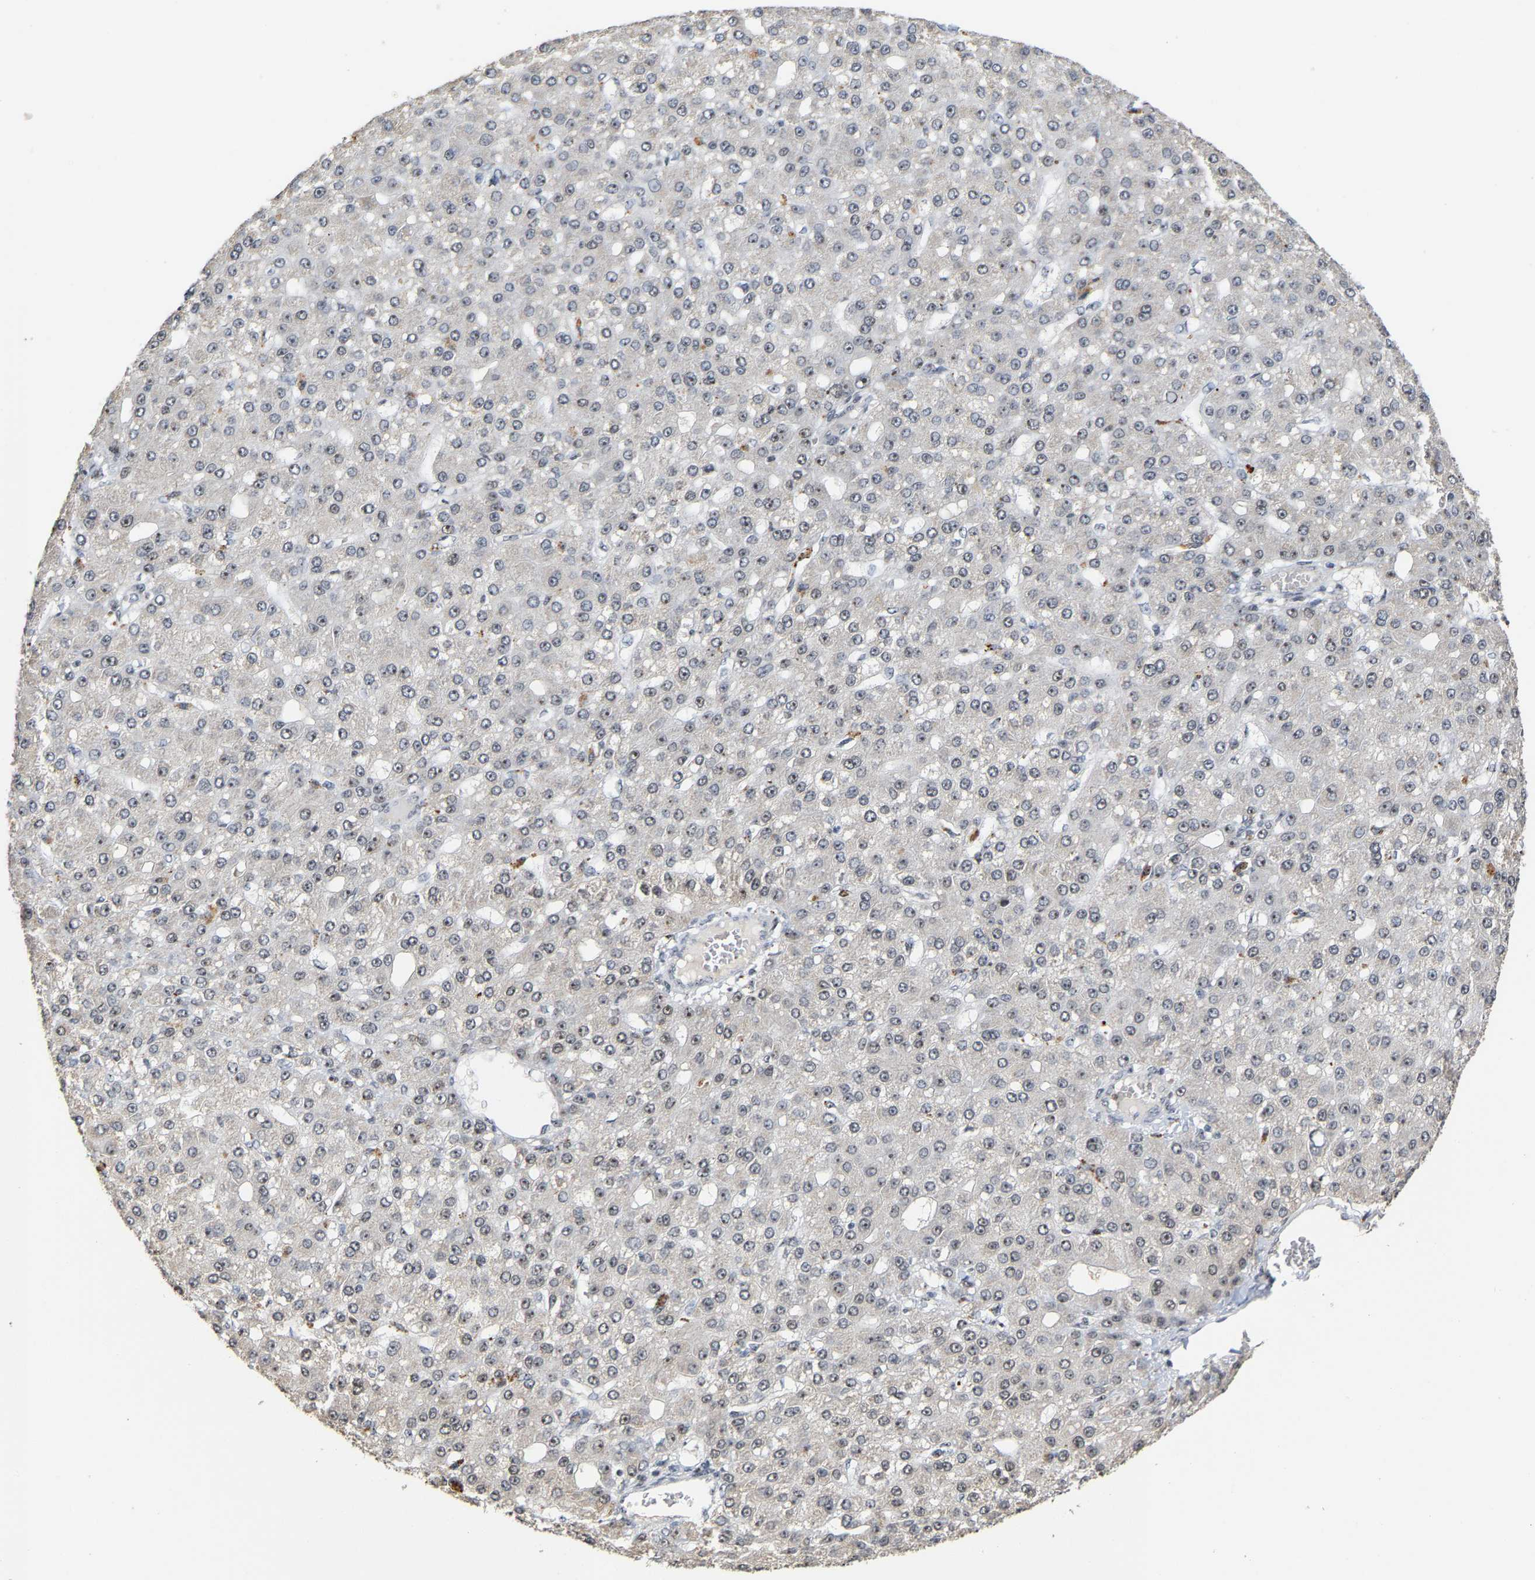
{"staining": {"intensity": "moderate", "quantity": "25%-75%", "location": "nuclear"}, "tissue": "liver cancer", "cell_type": "Tumor cells", "image_type": "cancer", "snomed": [{"axis": "morphology", "description": "Carcinoma, Hepatocellular, NOS"}, {"axis": "topography", "description": "Liver"}], "caption": "A high-resolution image shows IHC staining of hepatocellular carcinoma (liver), which reveals moderate nuclear staining in approximately 25%-75% of tumor cells.", "gene": "NOP58", "patient": {"sex": "male", "age": 67}}